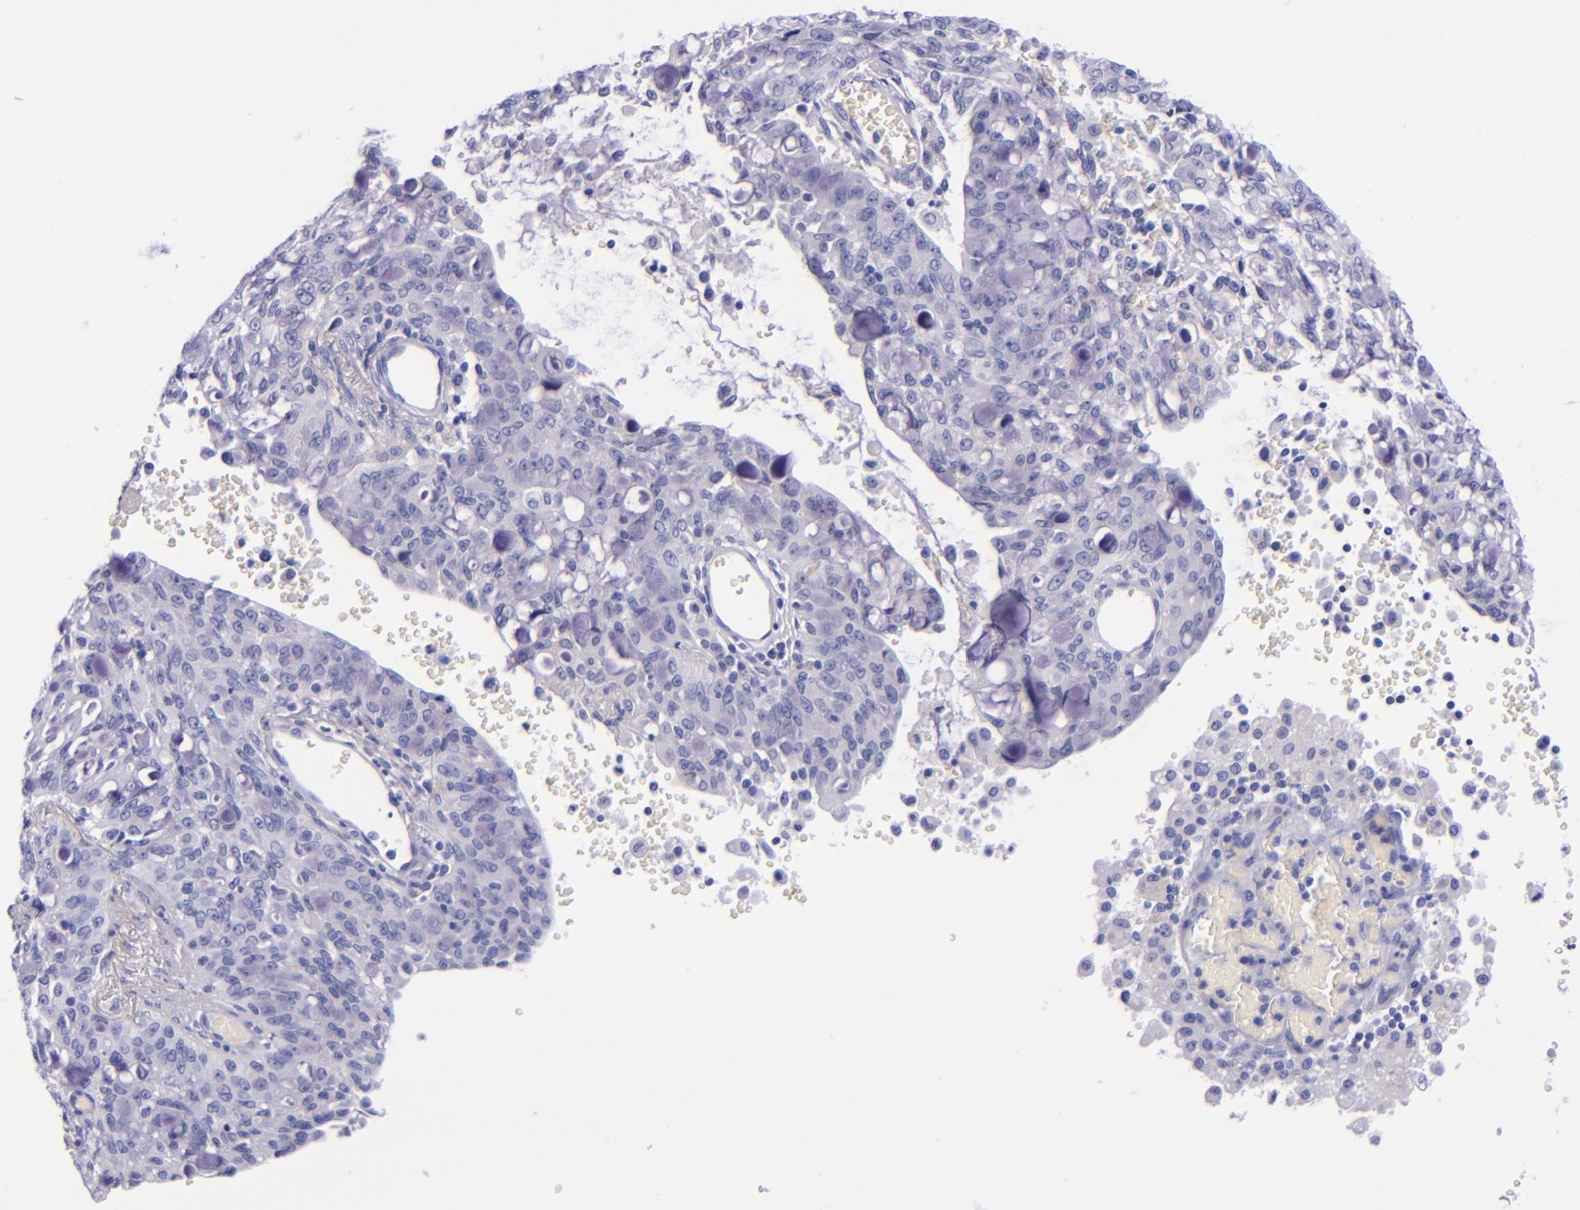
{"staining": {"intensity": "negative", "quantity": "none", "location": "none"}, "tissue": "lung cancer", "cell_type": "Tumor cells", "image_type": "cancer", "snomed": [{"axis": "morphology", "description": "Adenocarcinoma, NOS"}, {"axis": "topography", "description": "Lung"}], "caption": "Tumor cells are negative for brown protein staining in lung cancer.", "gene": "LAG3", "patient": {"sex": "female", "age": 44}}